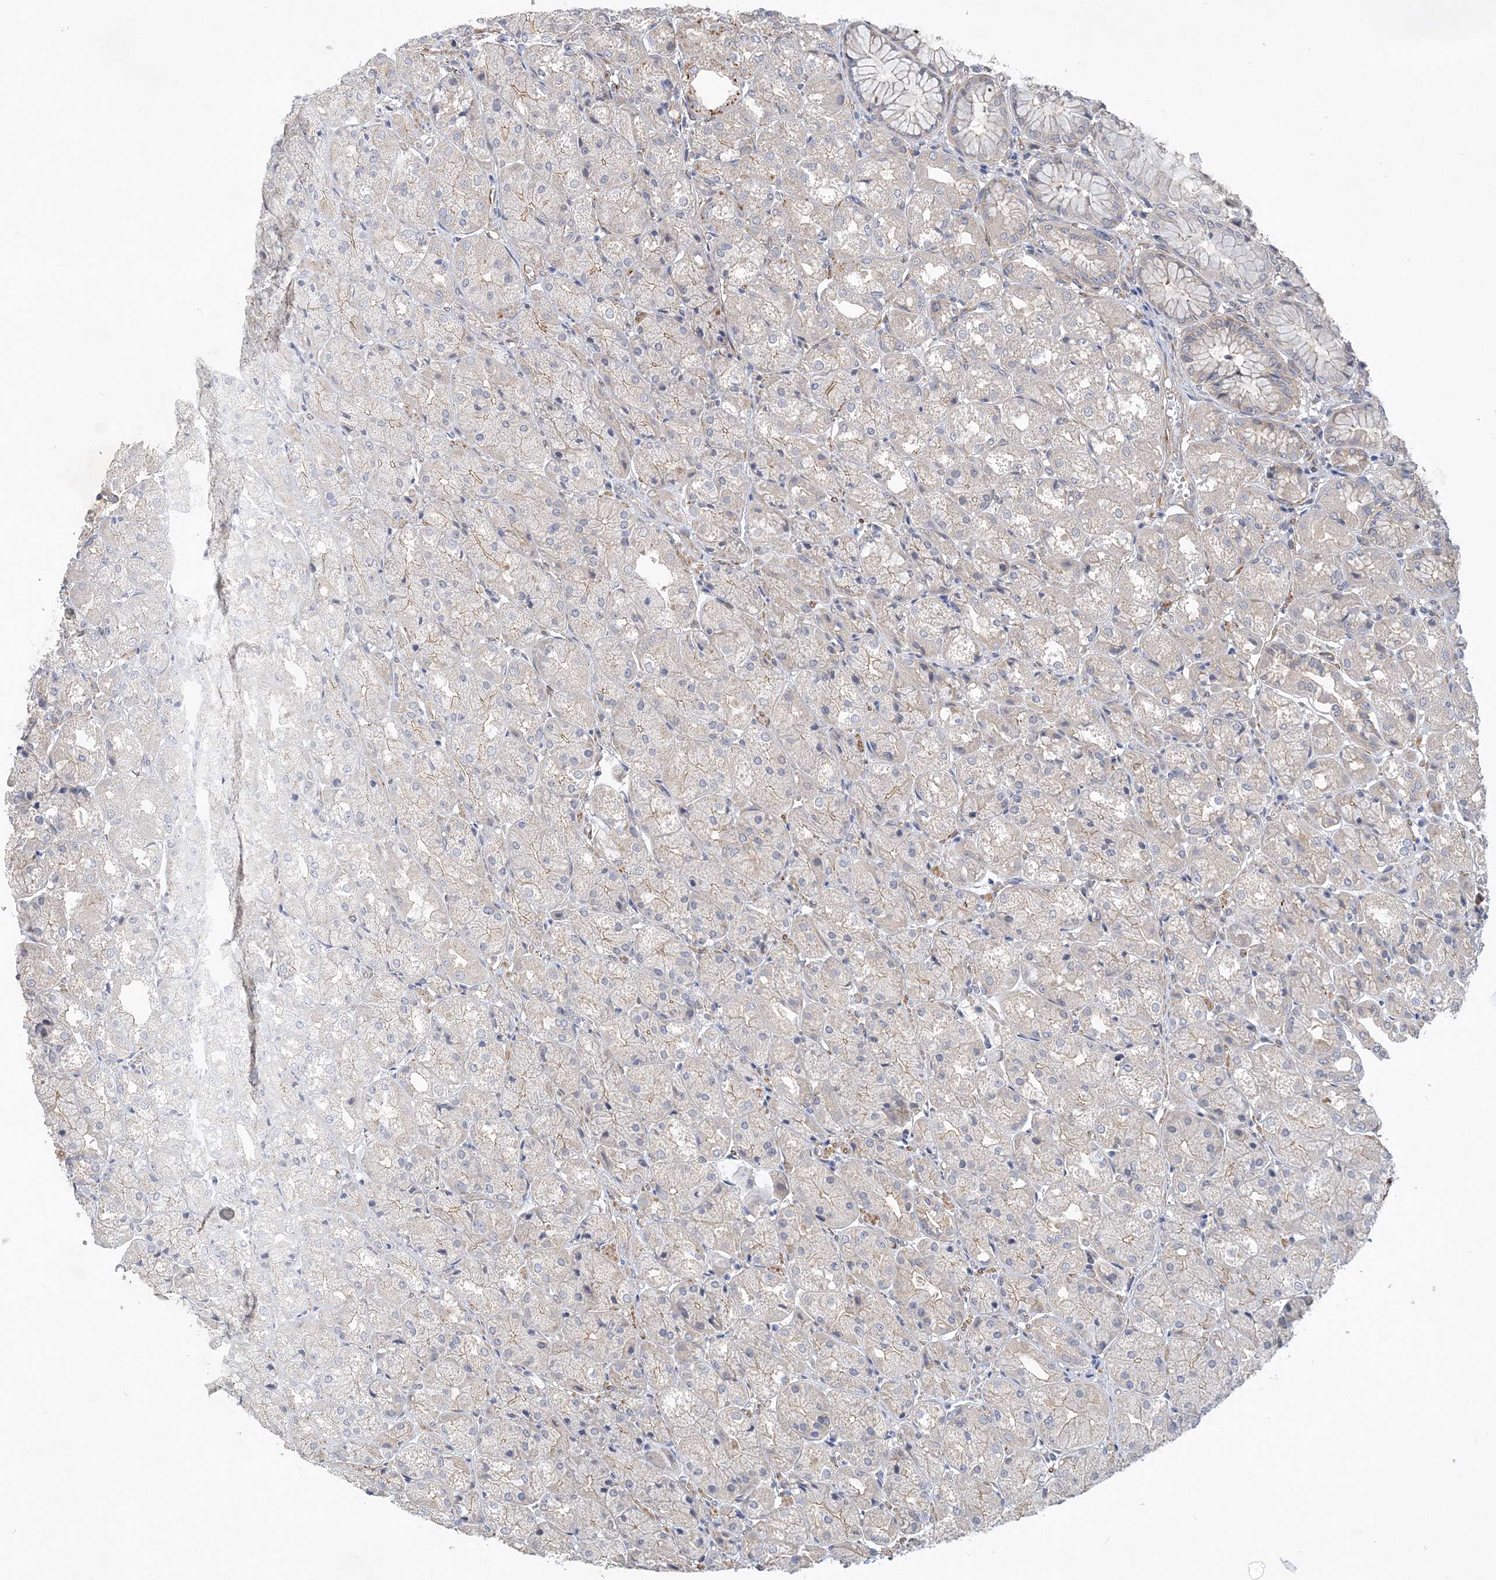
{"staining": {"intensity": "moderate", "quantity": "<25%", "location": "cytoplasmic/membranous"}, "tissue": "stomach", "cell_type": "Glandular cells", "image_type": "normal", "snomed": [{"axis": "morphology", "description": "Normal tissue, NOS"}, {"axis": "topography", "description": "Stomach, upper"}], "caption": "Unremarkable stomach was stained to show a protein in brown. There is low levels of moderate cytoplasmic/membranous positivity in about <25% of glandular cells.", "gene": "MAP4K5", "patient": {"sex": "male", "age": 72}}